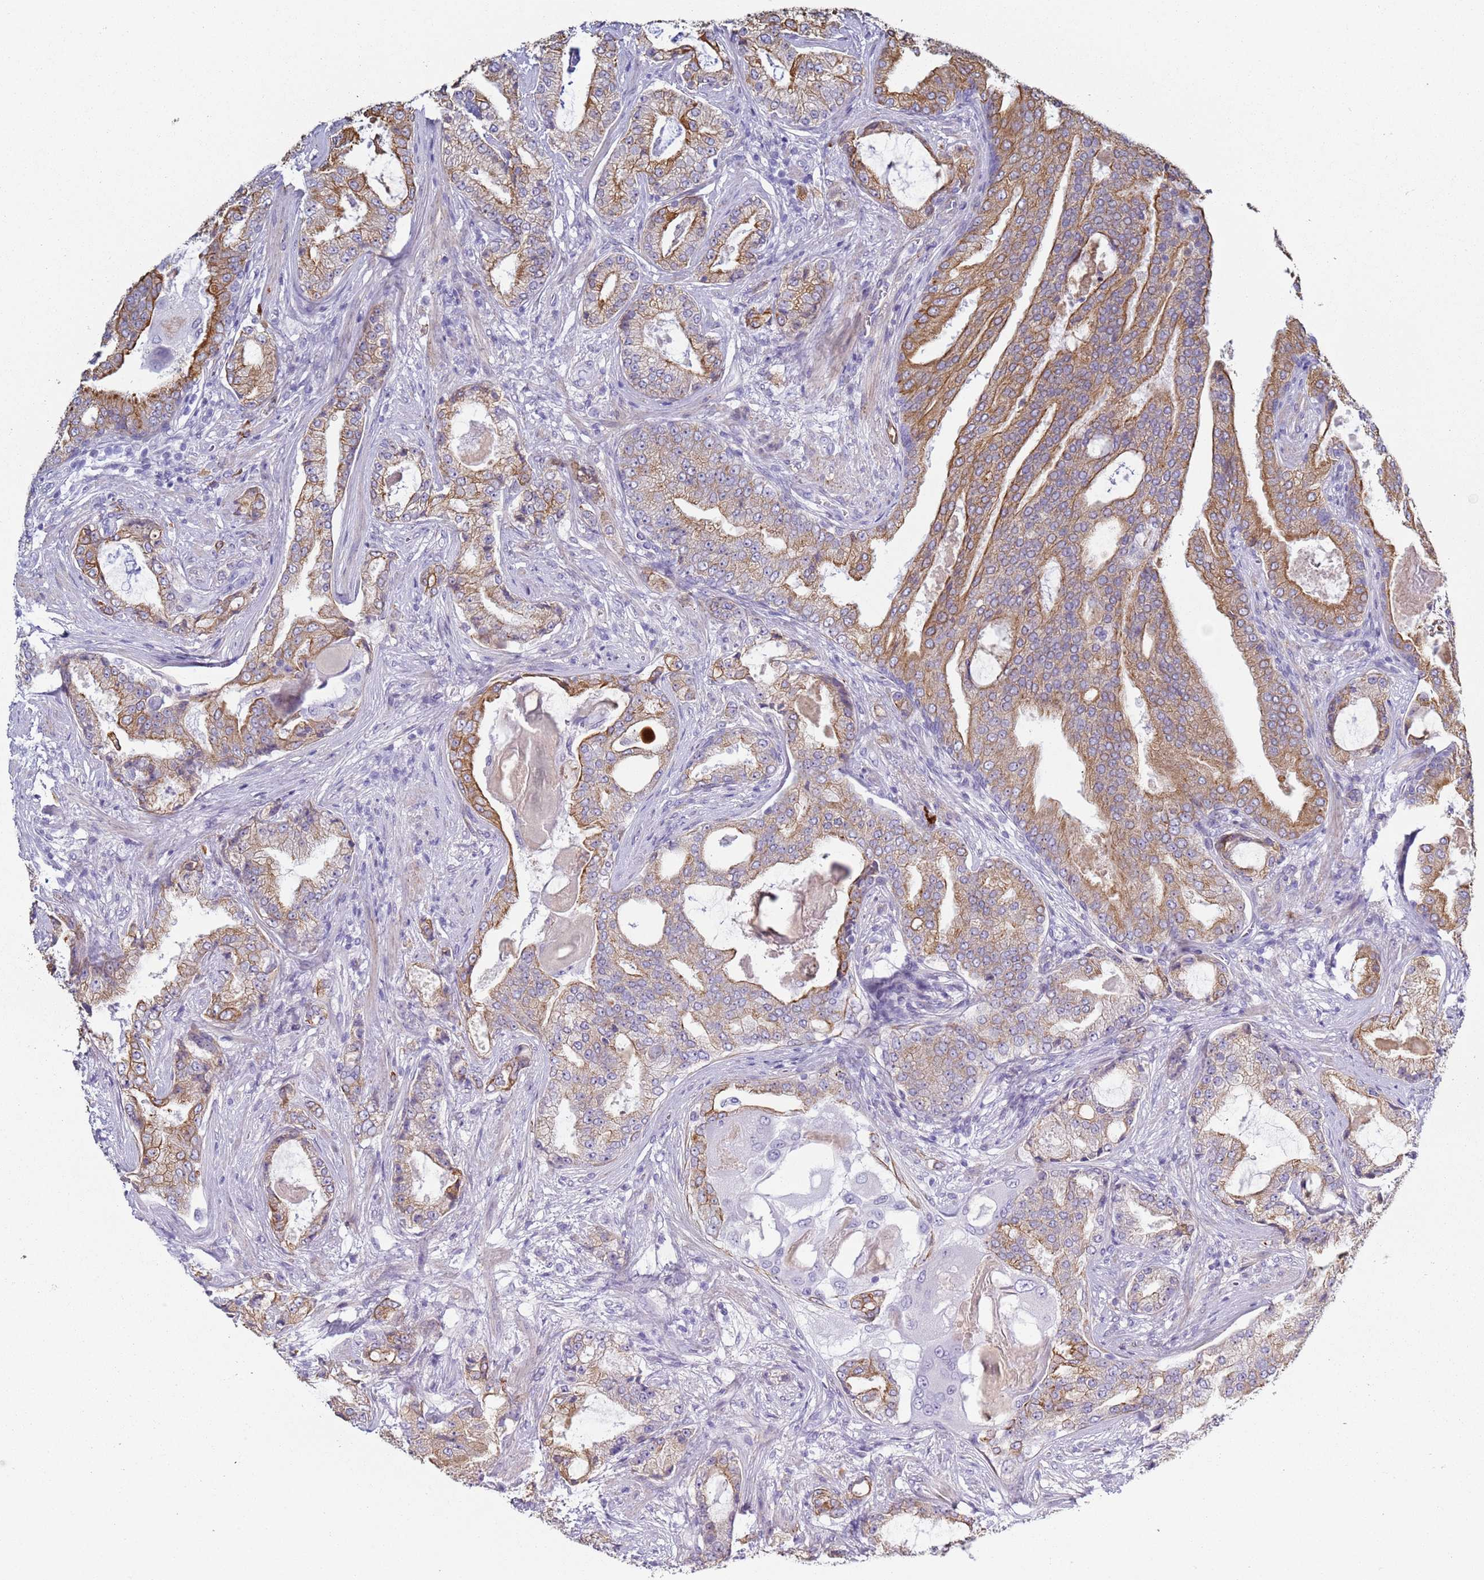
{"staining": {"intensity": "moderate", "quantity": ">75%", "location": "cytoplasmic/membranous"}, "tissue": "prostate cancer", "cell_type": "Tumor cells", "image_type": "cancer", "snomed": [{"axis": "morphology", "description": "Adenocarcinoma, High grade"}, {"axis": "topography", "description": "Prostate"}], "caption": "Immunohistochemical staining of human prostate cancer exhibits medium levels of moderate cytoplasmic/membranous protein positivity in approximately >75% of tumor cells.", "gene": "NPAP1", "patient": {"sex": "male", "age": 68}}